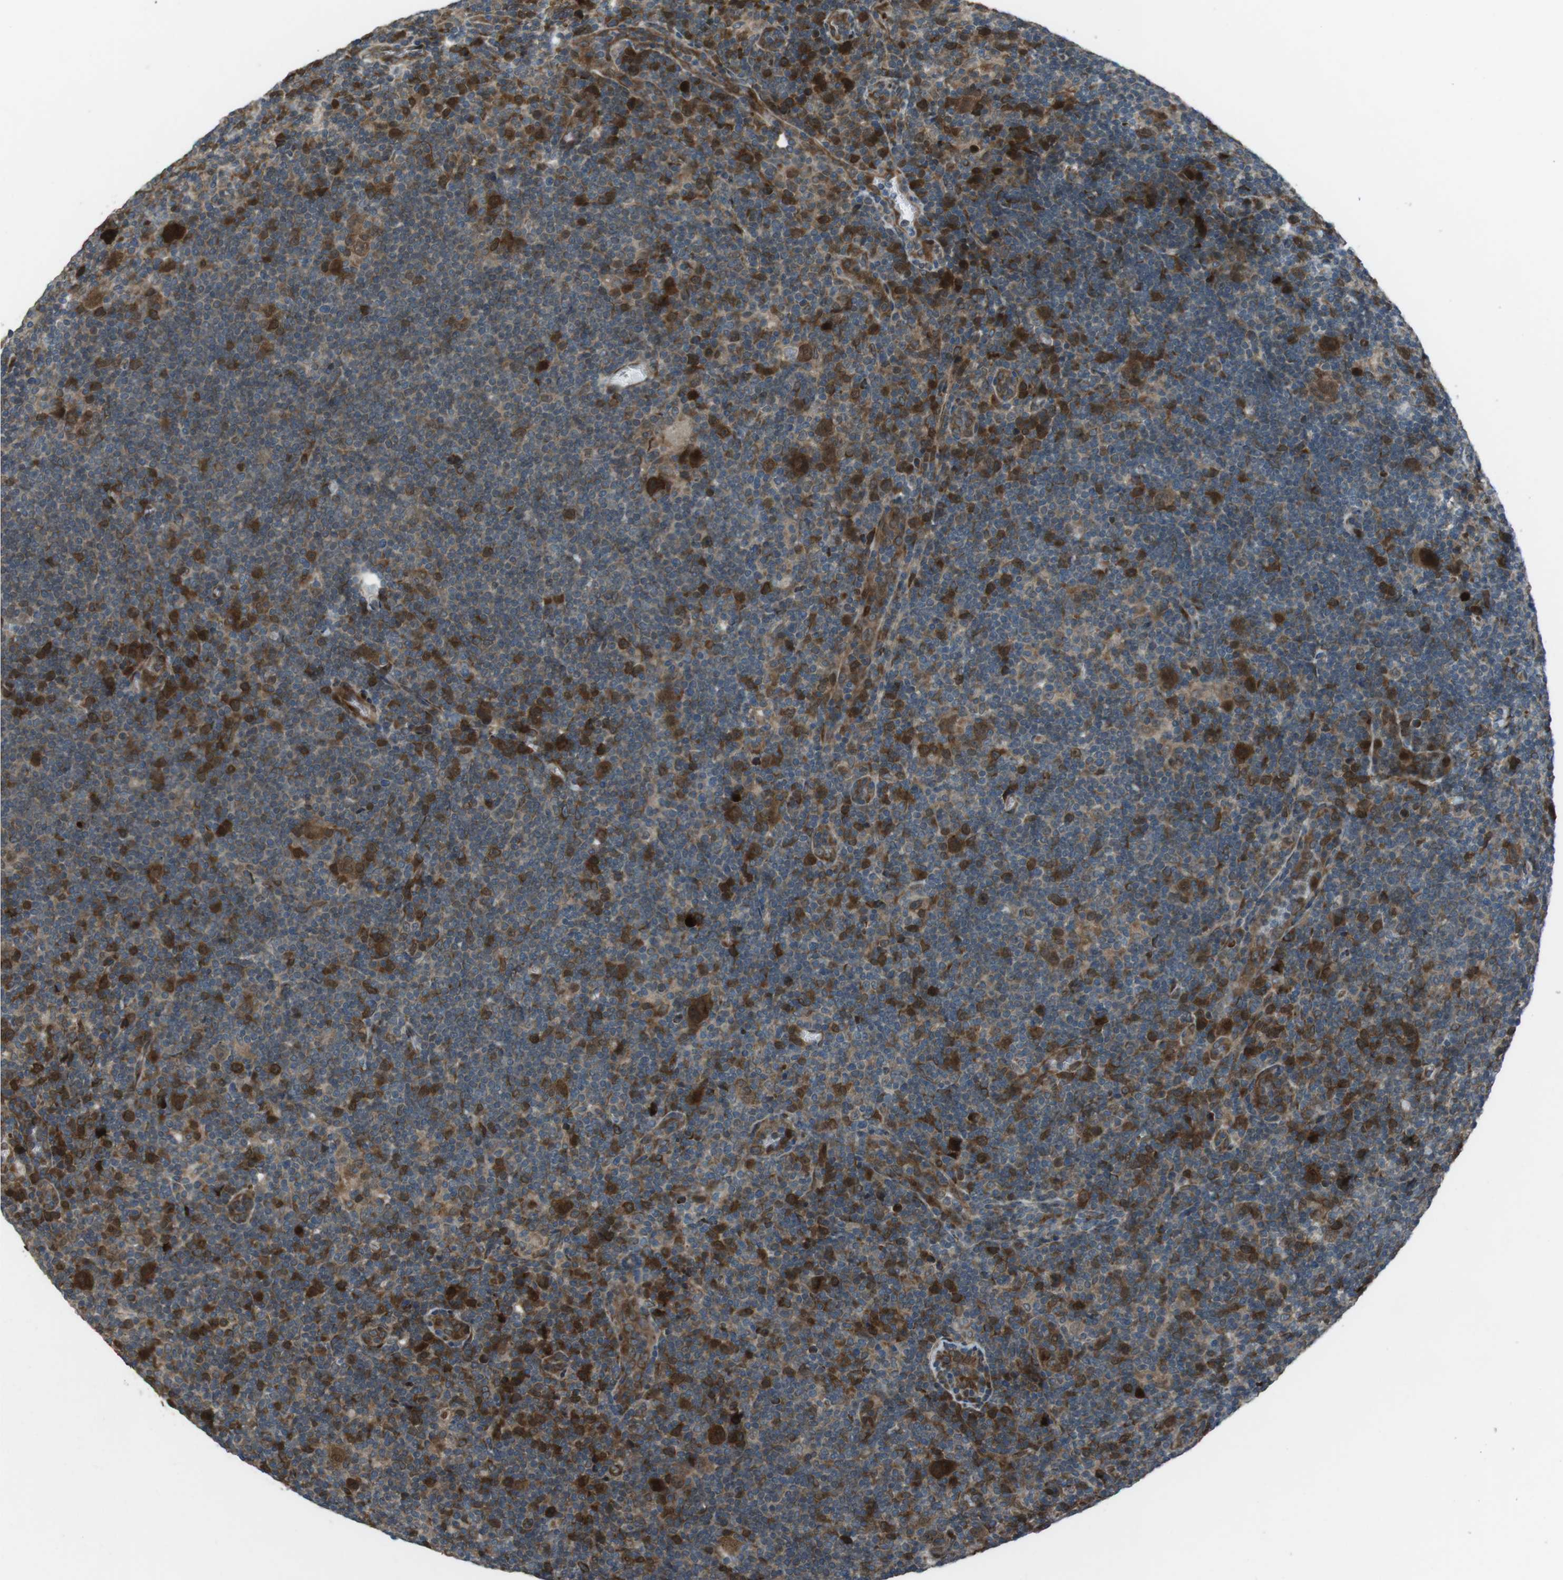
{"staining": {"intensity": "strong", "quantity": ">75%", "location": "cytoplasmic/membranous"}, "tissue": "lymphoma", "cell_type": "Tumor cells", "image_type": "cancer", "snomed": [{"axis": "morphology", "description": "Hodgkin's disease, NOS"}, {"axis": "topography", "description": "Lymph node"}], "caption": "Tumor cells reveal high levels of strong cytoplasmic/membranous positivity in approximately >75% of cells in Hodgkin's disease. Immunohistochemistry stains the protein of interest in brown and the nuclei are stained blue.", "gene": "ZNF330", "patient": {"sex": "female", "age": 57}}